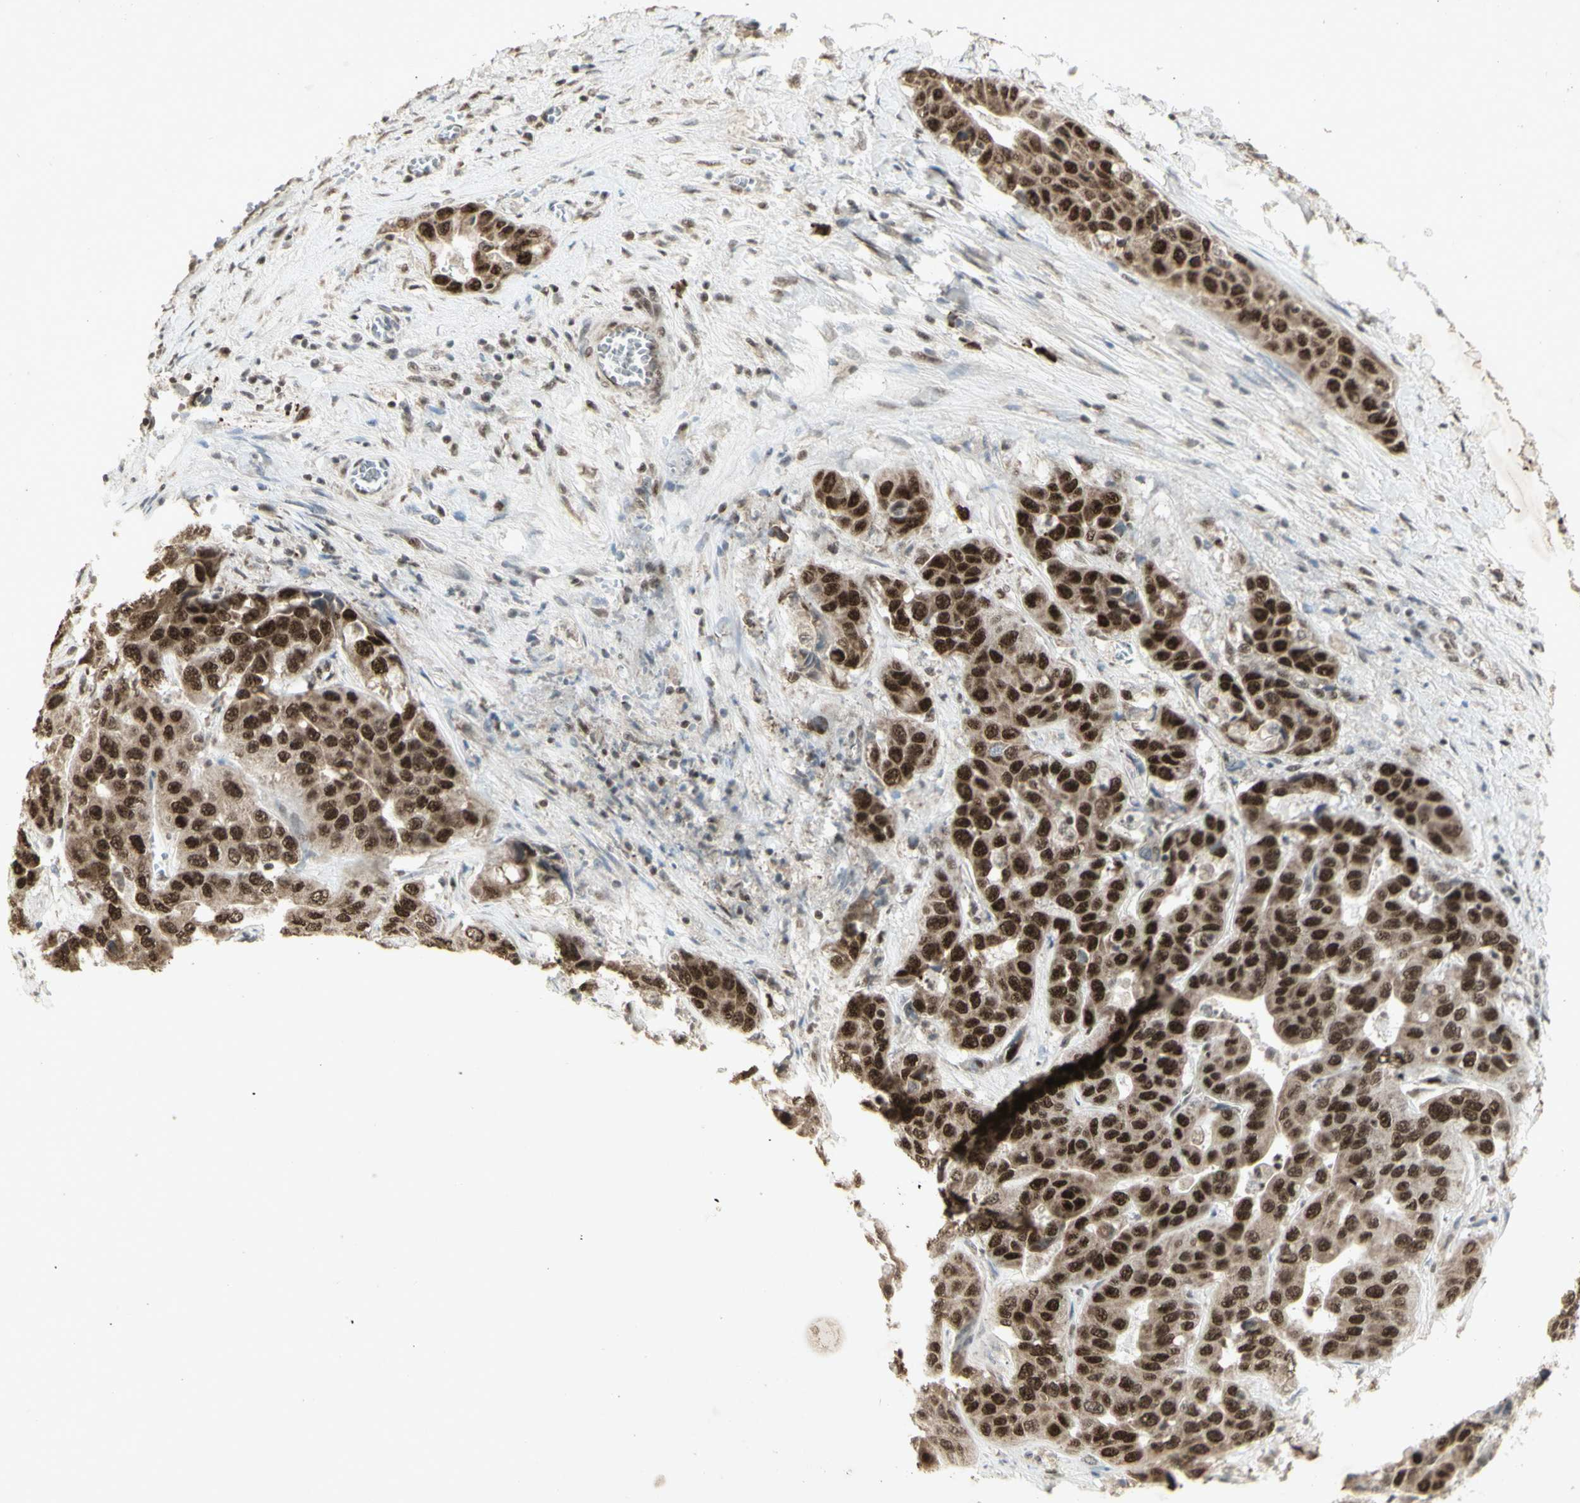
{"staining": {"intensity": "strong", "quantity": "25%-75%", "location": "nuclear"}, "tissue": "liver cancer", "cell_type": "Tumor cells", "image_type": "cancer", "snomed": [{"axis": "morphology", "description": "Cholangiocarcinoma"}, {"axis": "topography", "description": "Liver"}], "caption": "Strong nuclear protein expression is appreciated in approximately 25%-75% of tumor cells in liver cancer (cholangiocarcinoma).", "gene": "CCNT1", "patient": {"sex": "female", "age": 52}}